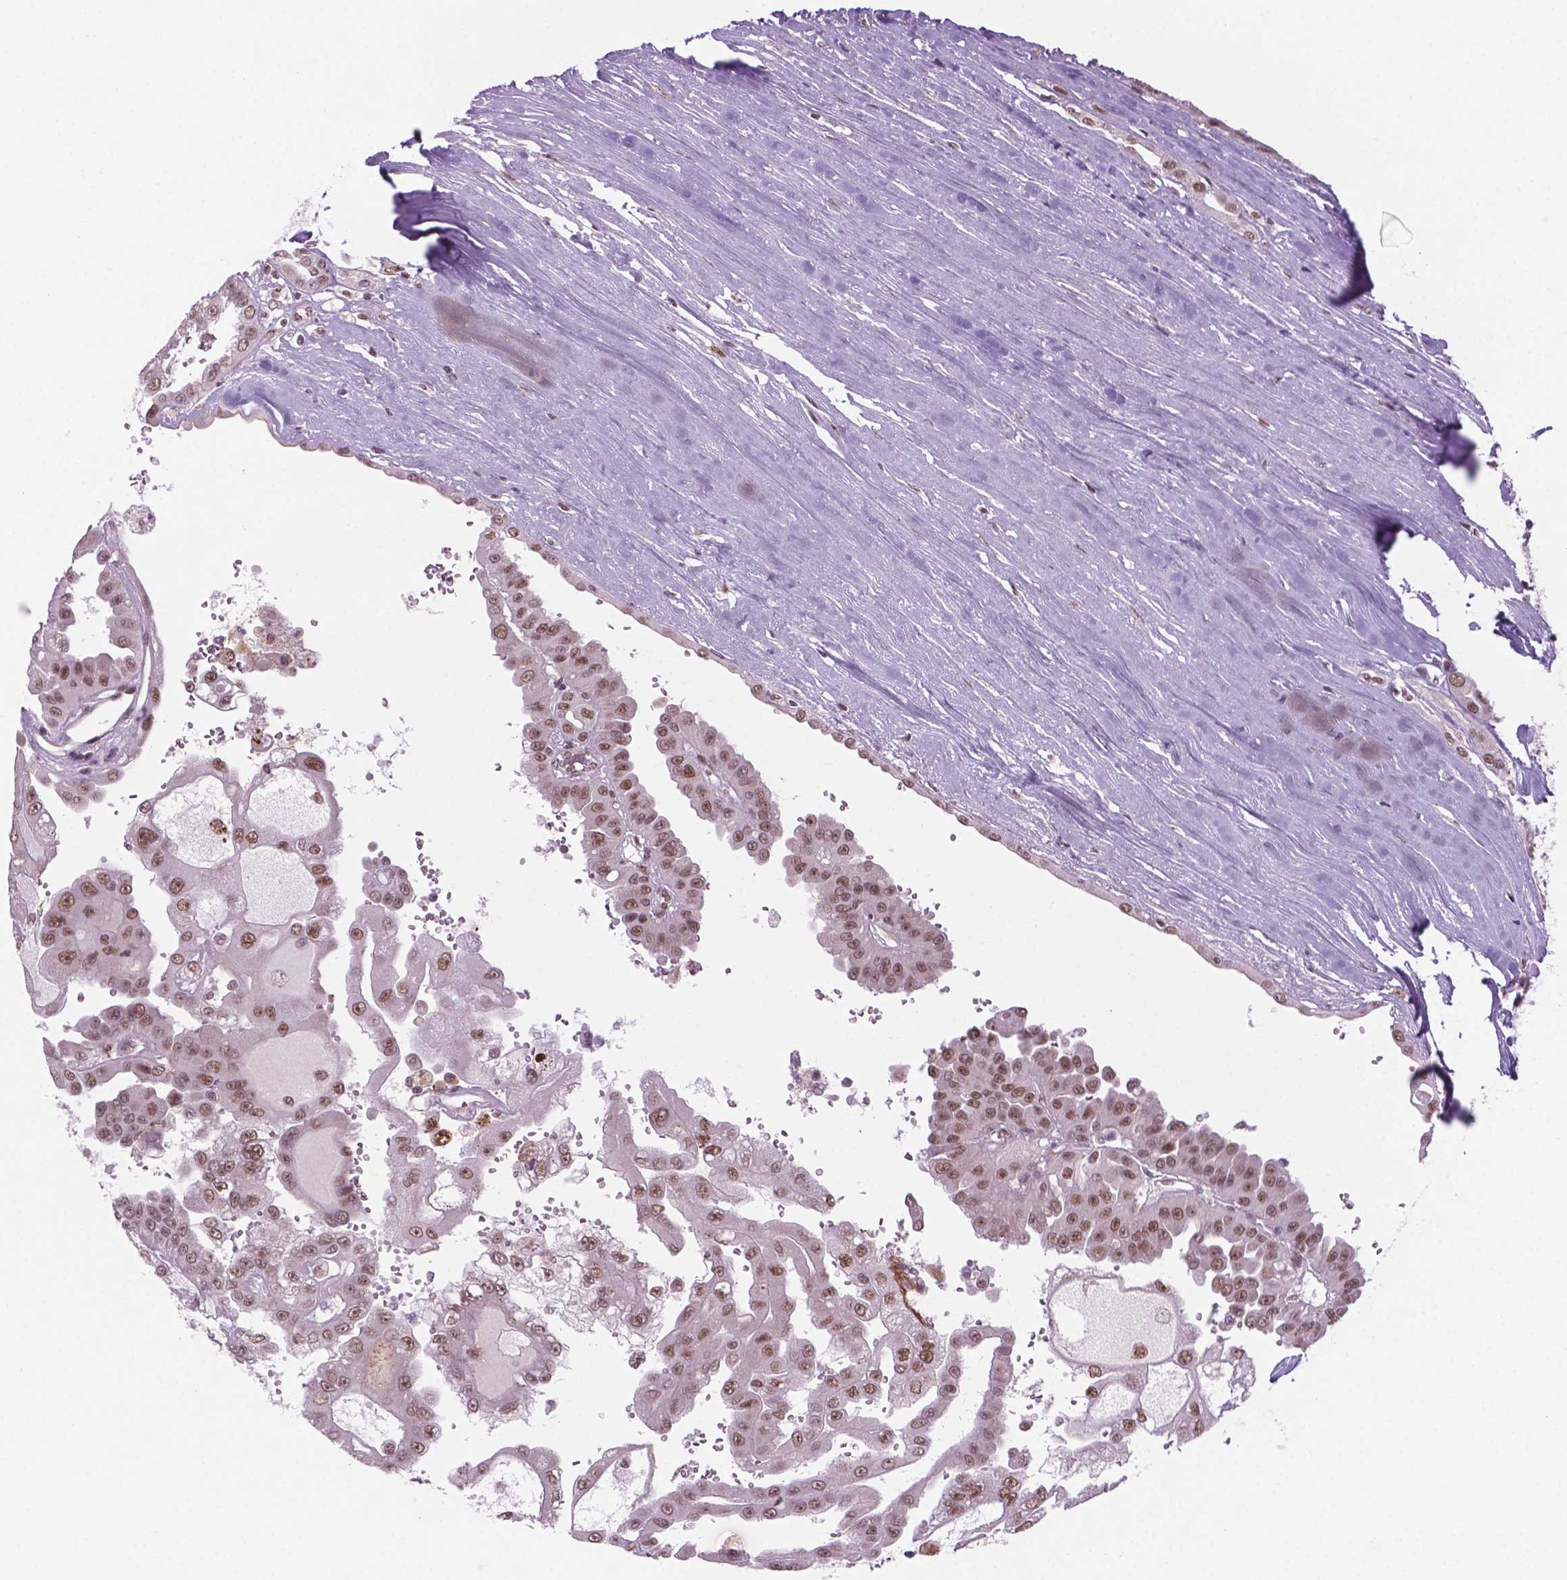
{"staining": {"intensity": "moderate", "quantity": ">75%", "location": "nuclear"}, "tissue": "renal cancer", "cell_type": "Tumor cells", "image_type": "cancer", "snomed": [{"axis": "morphology", "description": "Adenocarcinoma, NOS"}, {"axis": "topography", "description": "Kidney"}], "caption": "The photomicrograph reveals immunohistochemical staining of adenocarcinoma (renal). There is moderate nuclear expression is appreciated in about >75% of tumor cells.", "gene": "PHAX", "patient": {"sex": "male", "age": 58}}